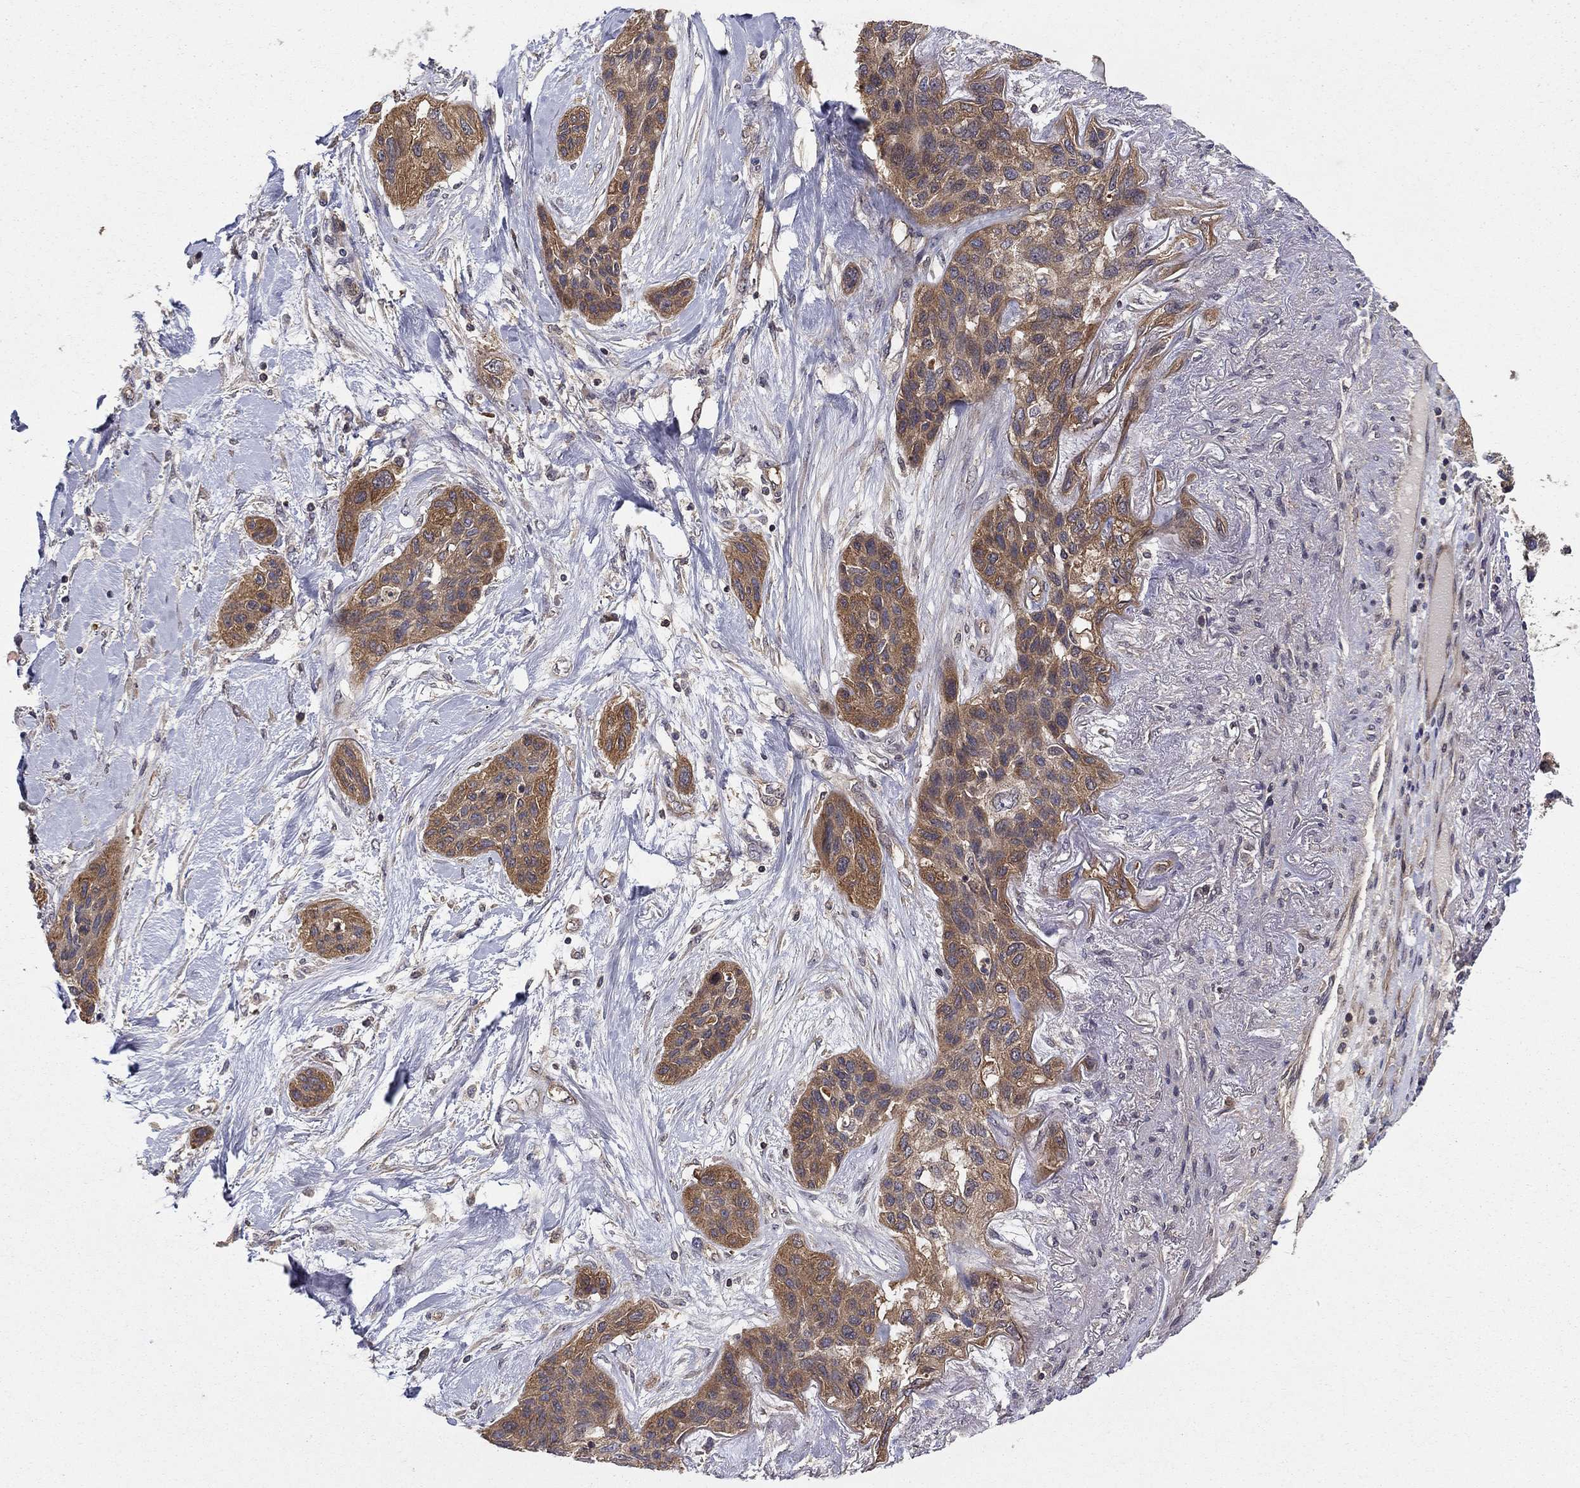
{"staining": {"intensity": "moderate", "quantity": "25%-75%", "location": "cytoplasmic/membranous"}, "tissue": "lung cancer", "cell_type": "Tumor cells", "image_type": "cancer", "snomed": [{"axis": "morphology", "description": "Squamous cell carcinoma, NOS"}, {"axis": "topography", "description": "Lung"}], "caption": "About 25%-75% of tumor cells in squamous cell carcinoma (lung) demonstrate moderate cytoplasmic/membranous protein staining as visualized by brown immunohistochemical staining.", "gene": "BMERB1", "patient": {"sex": "female", "age": 70}}